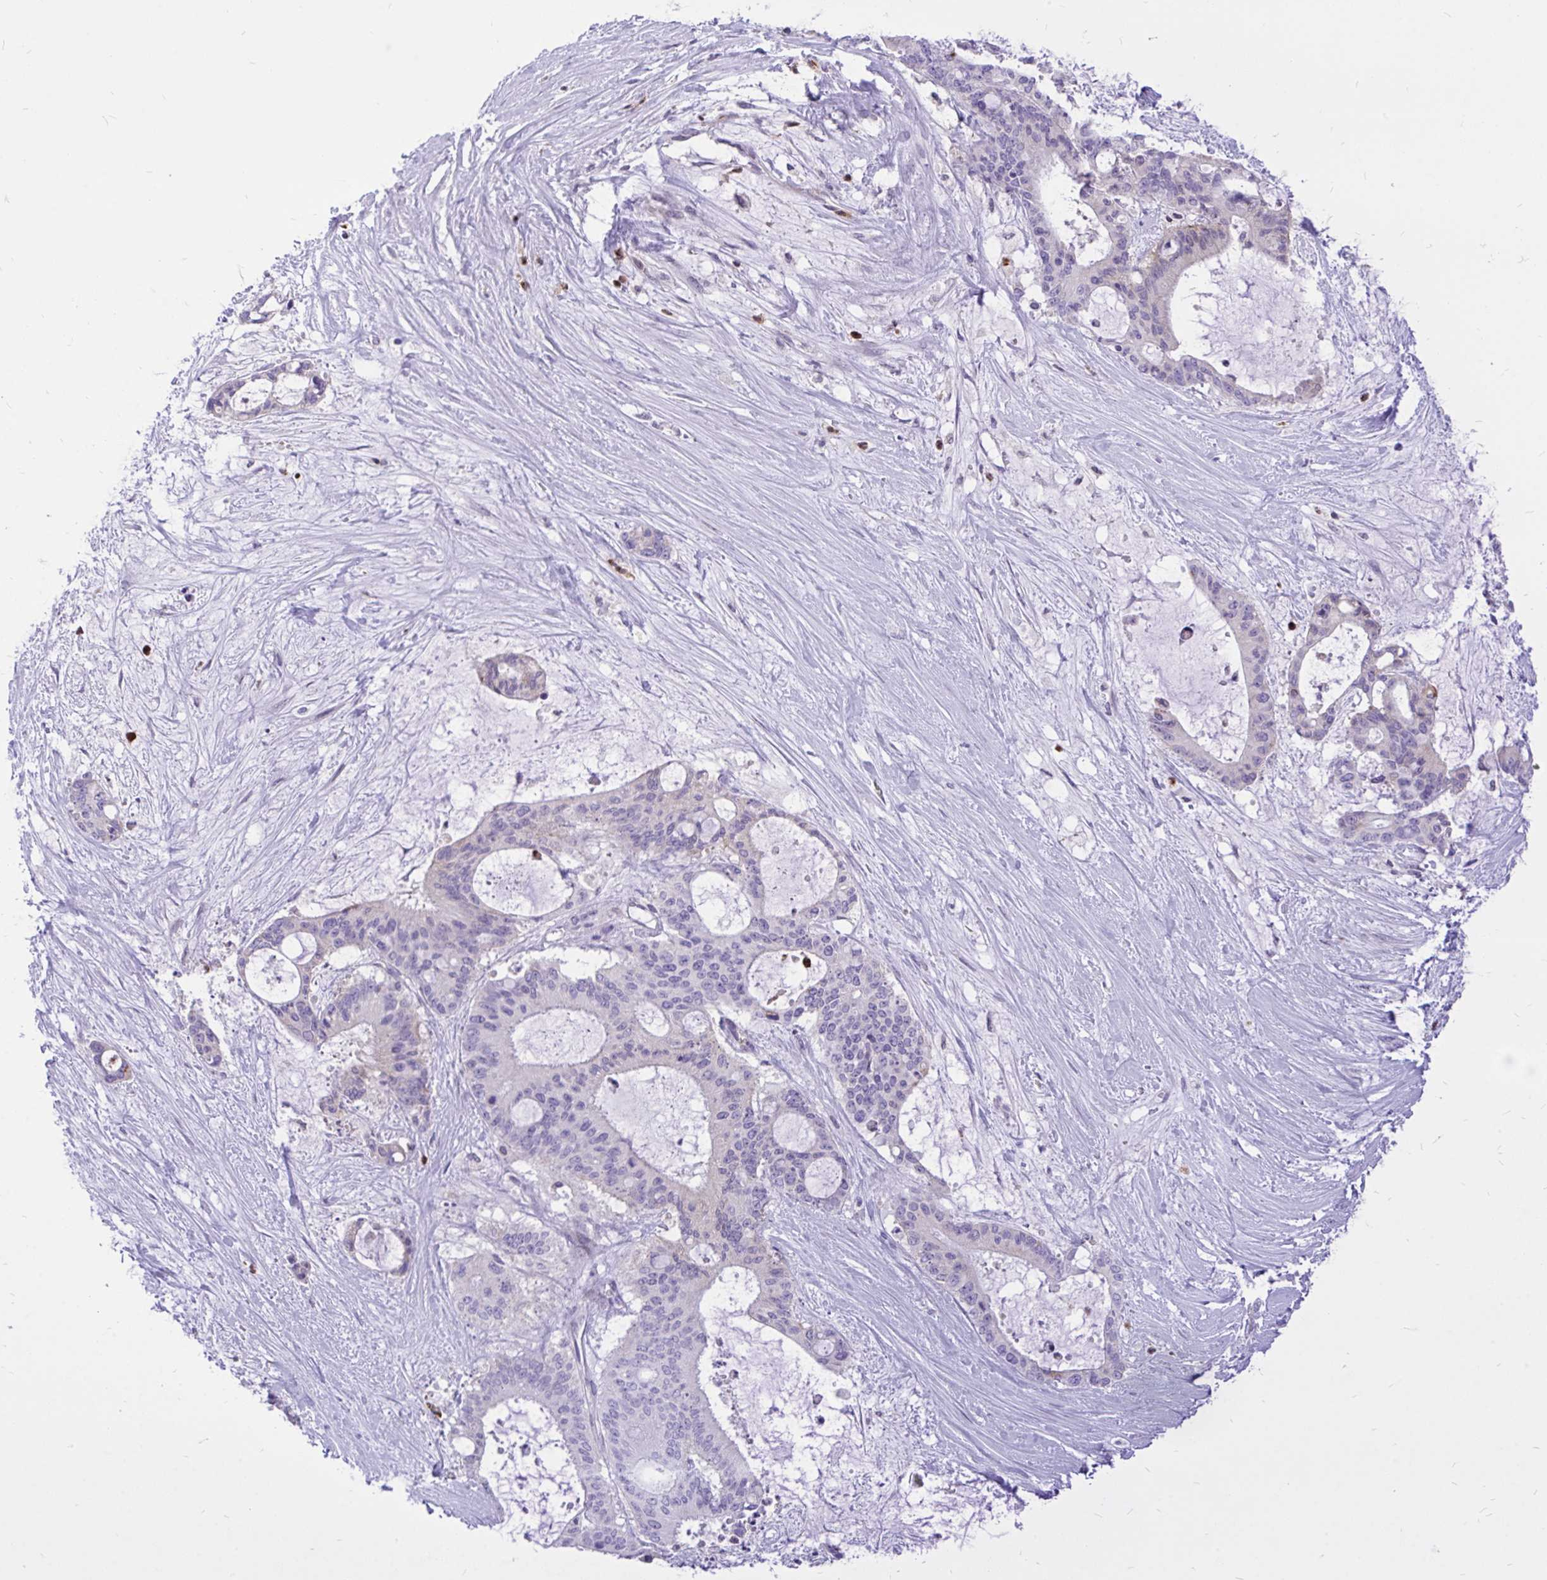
{"staining": {"intensity": "negative", "quantity": "none", "location": "none"}, "tissue": "liver cancer", "cell_type": "Tumor cells", "image_type": "cancer", "snomed": [{"axis": "morphology", "description": "Normal tissue, NOS"}, {"axis": "morphology", "description": "Cholangiocarcinoma"}, {"axis": "topography", "description": "Liver"}, {"axis": "topography", "description": "Peripheral nerve tissue"}], "caption": "IHC of human liver cholangiocarcinoma shows no expression in tumor cells.", "gene": "CXCL8", "patient": {"sex": "female", "age": 73}}